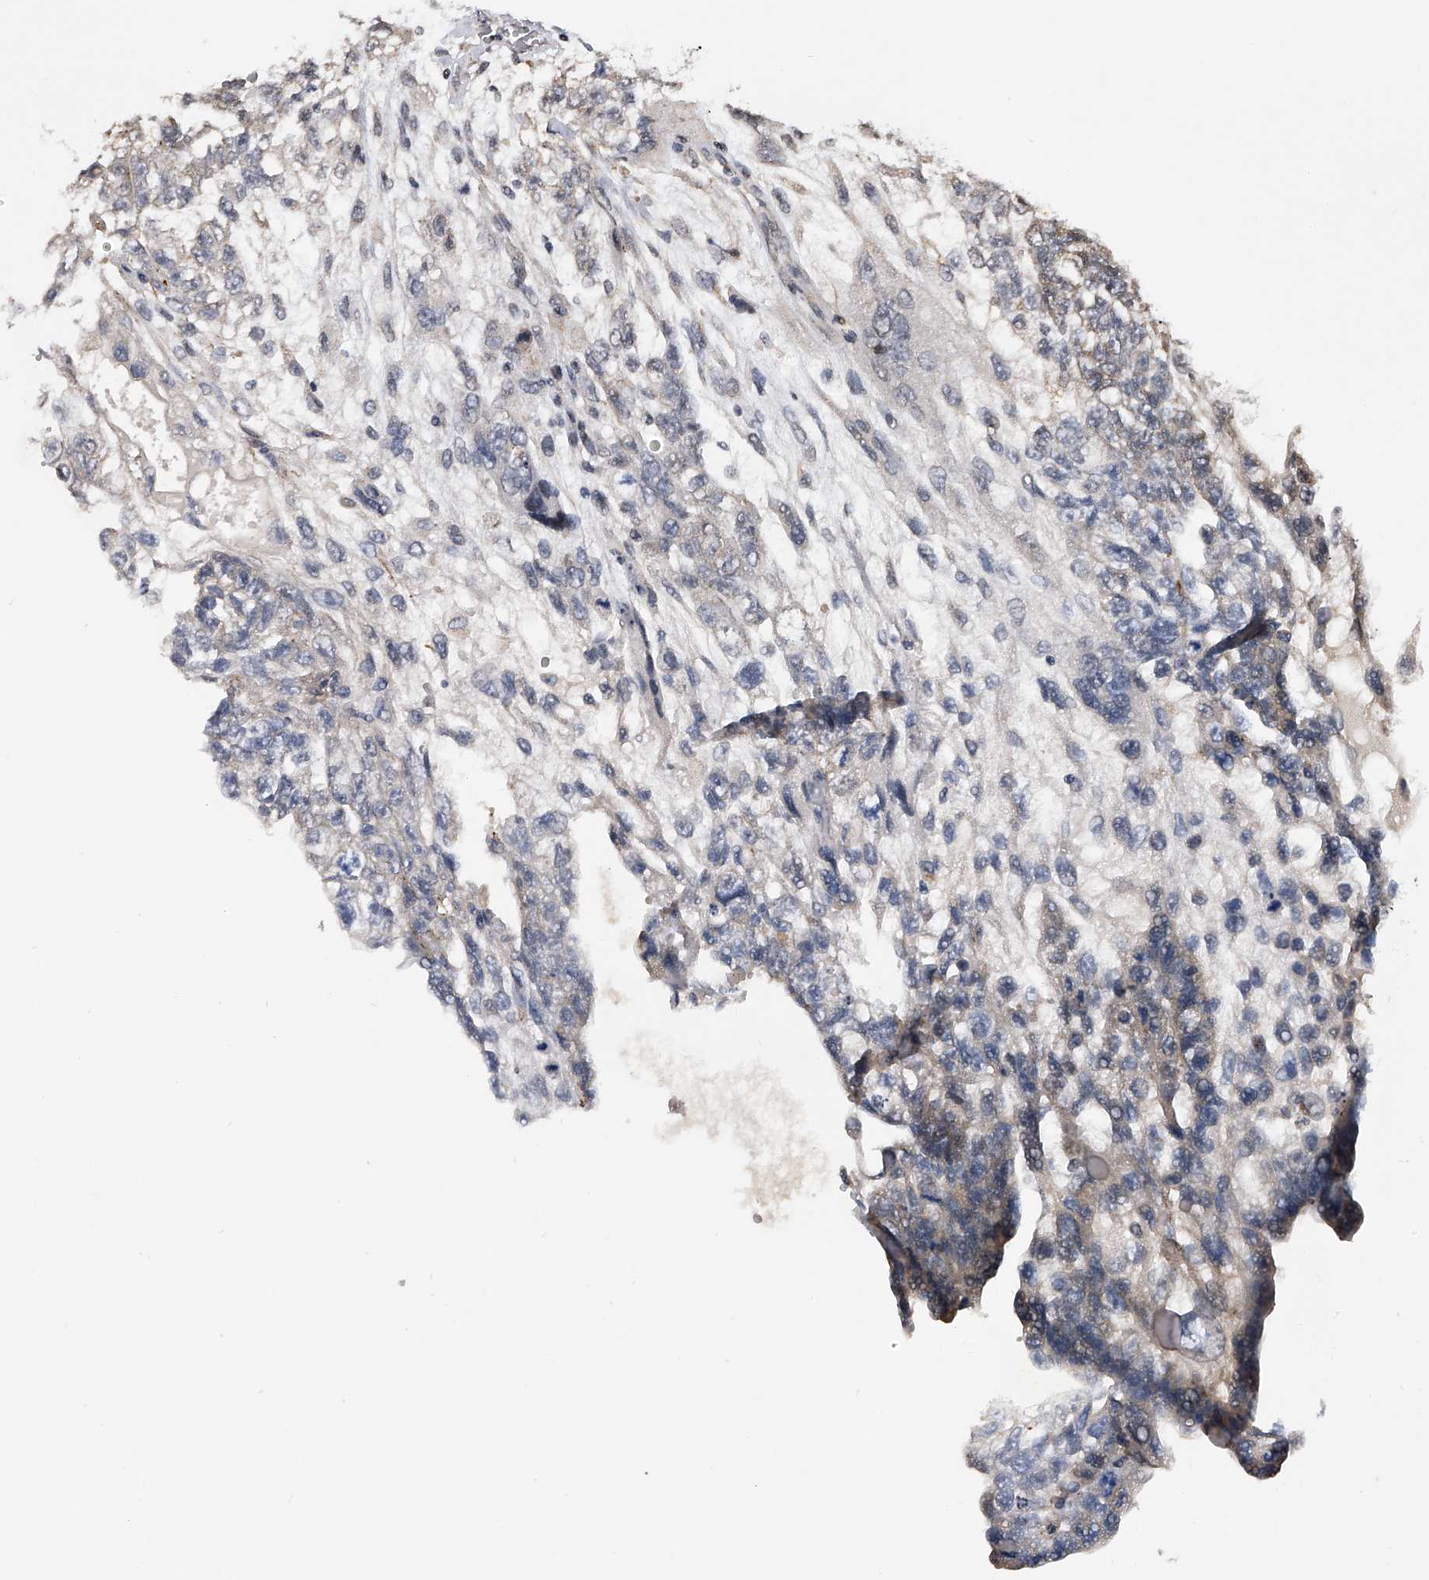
{"staining": {"intensity": "negative", "quantity": "none", "location": "none"}, "tissue": "testis cancer", "cell_type": "Tumor cells", "image_type": "cancer", "snomed": [{"axis": "morphology", "description": "Carcinoma, Embryonal, NOS"}, {"axis": "topography", "description": "Testis"}], "caption": "The IHC photomicrograph has no significant expression in tumor cells of testis embryonal carcinoma tissue.", "gene": "RWDD2A", "patient": {"sex": "male", "age": 36}}